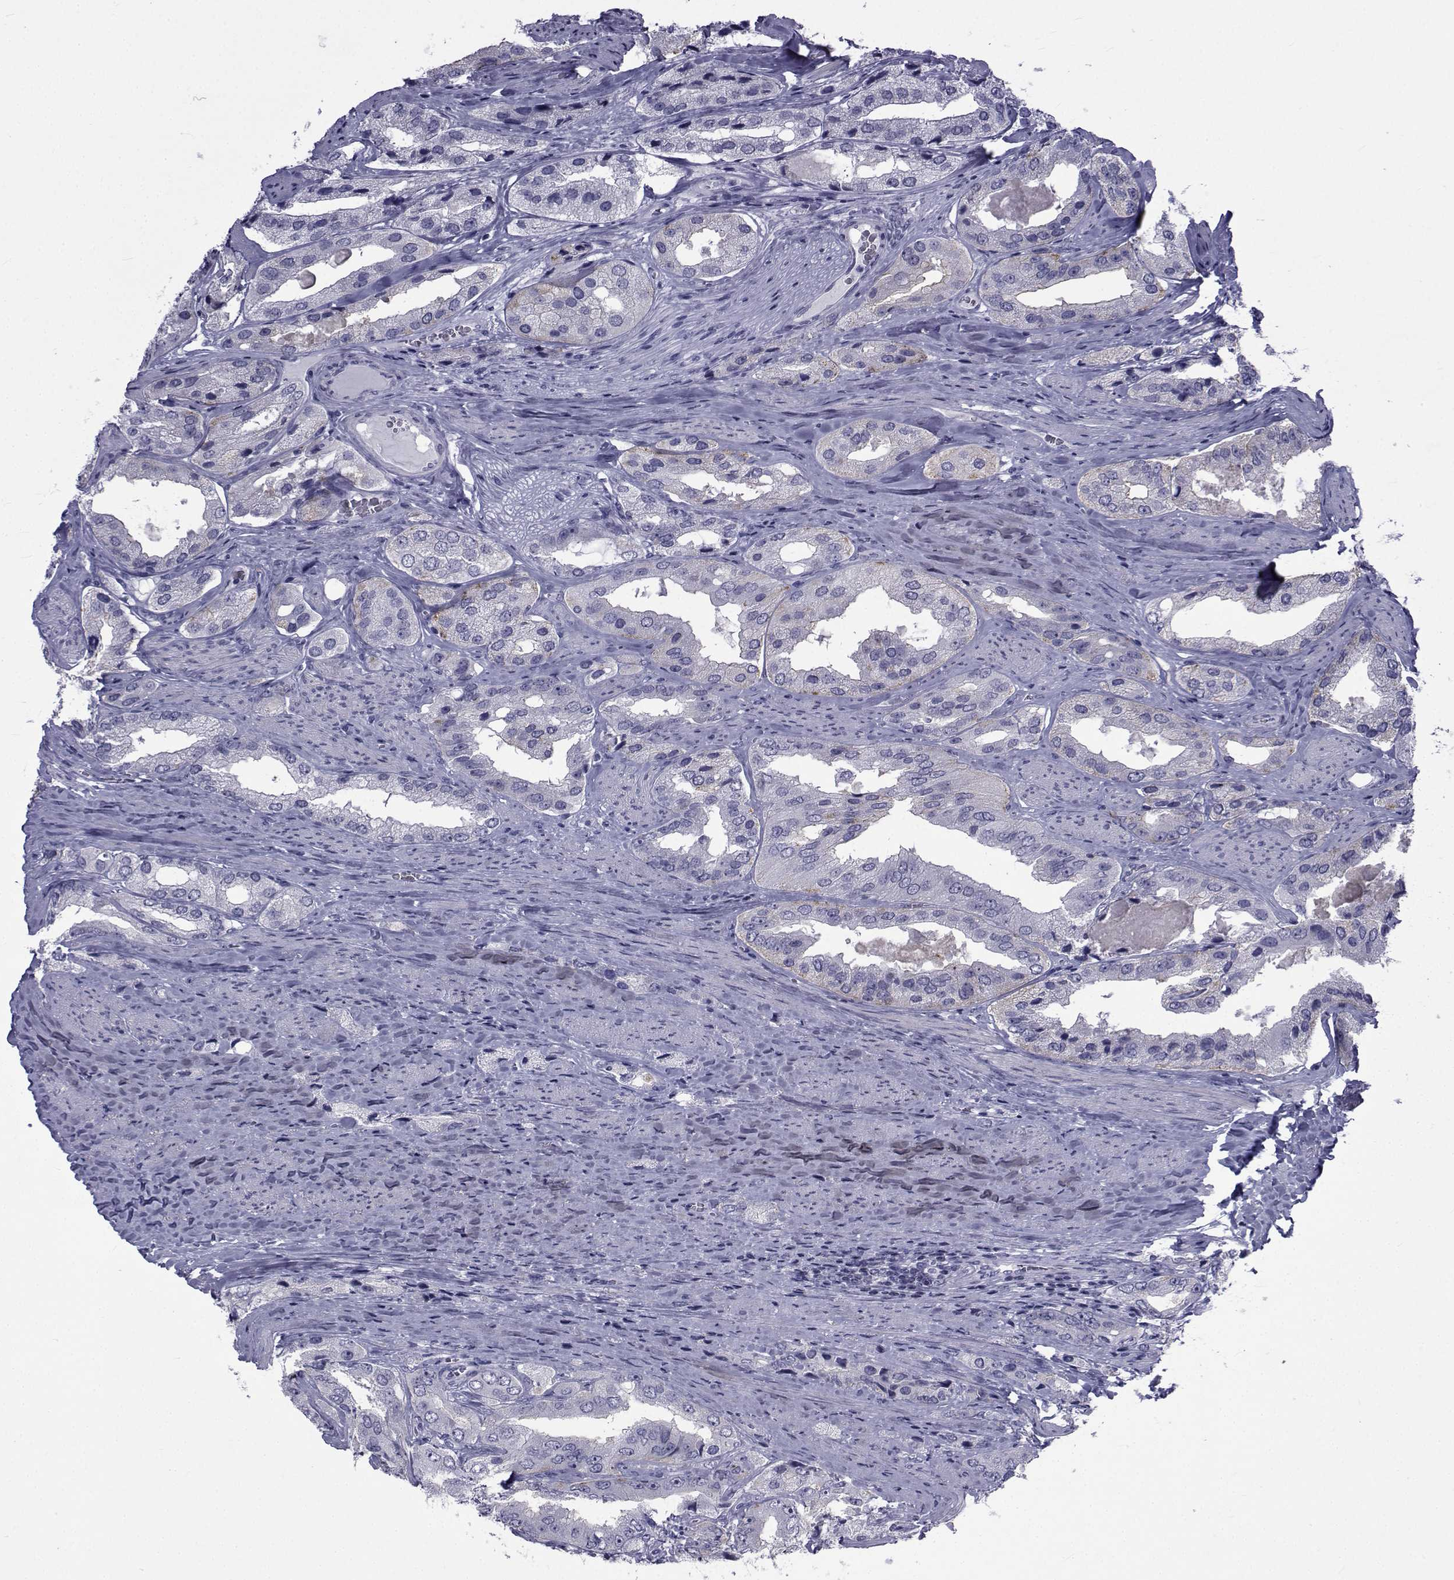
{"staining": {"intensity": "weak", "quantity": "<25%", "location": "cytoplasmic/membranous"}, "tissue": "prostate cancer", "cell_type": "Tumor cells", "image_type": "cancer", "snomed": [{"axis": "morphology", "description": "Adenocarcinoma, Low grade"}, {"axis": "topography", "description": "Prostate"}], "caption": "Prostate cancer (adenocarcinoma (low-grade)) was stained to show a protein in brown. There is no significant staining in tumor cells.", "gene": "PDE6H", "patient": {"sex": "male", "age": 69}}